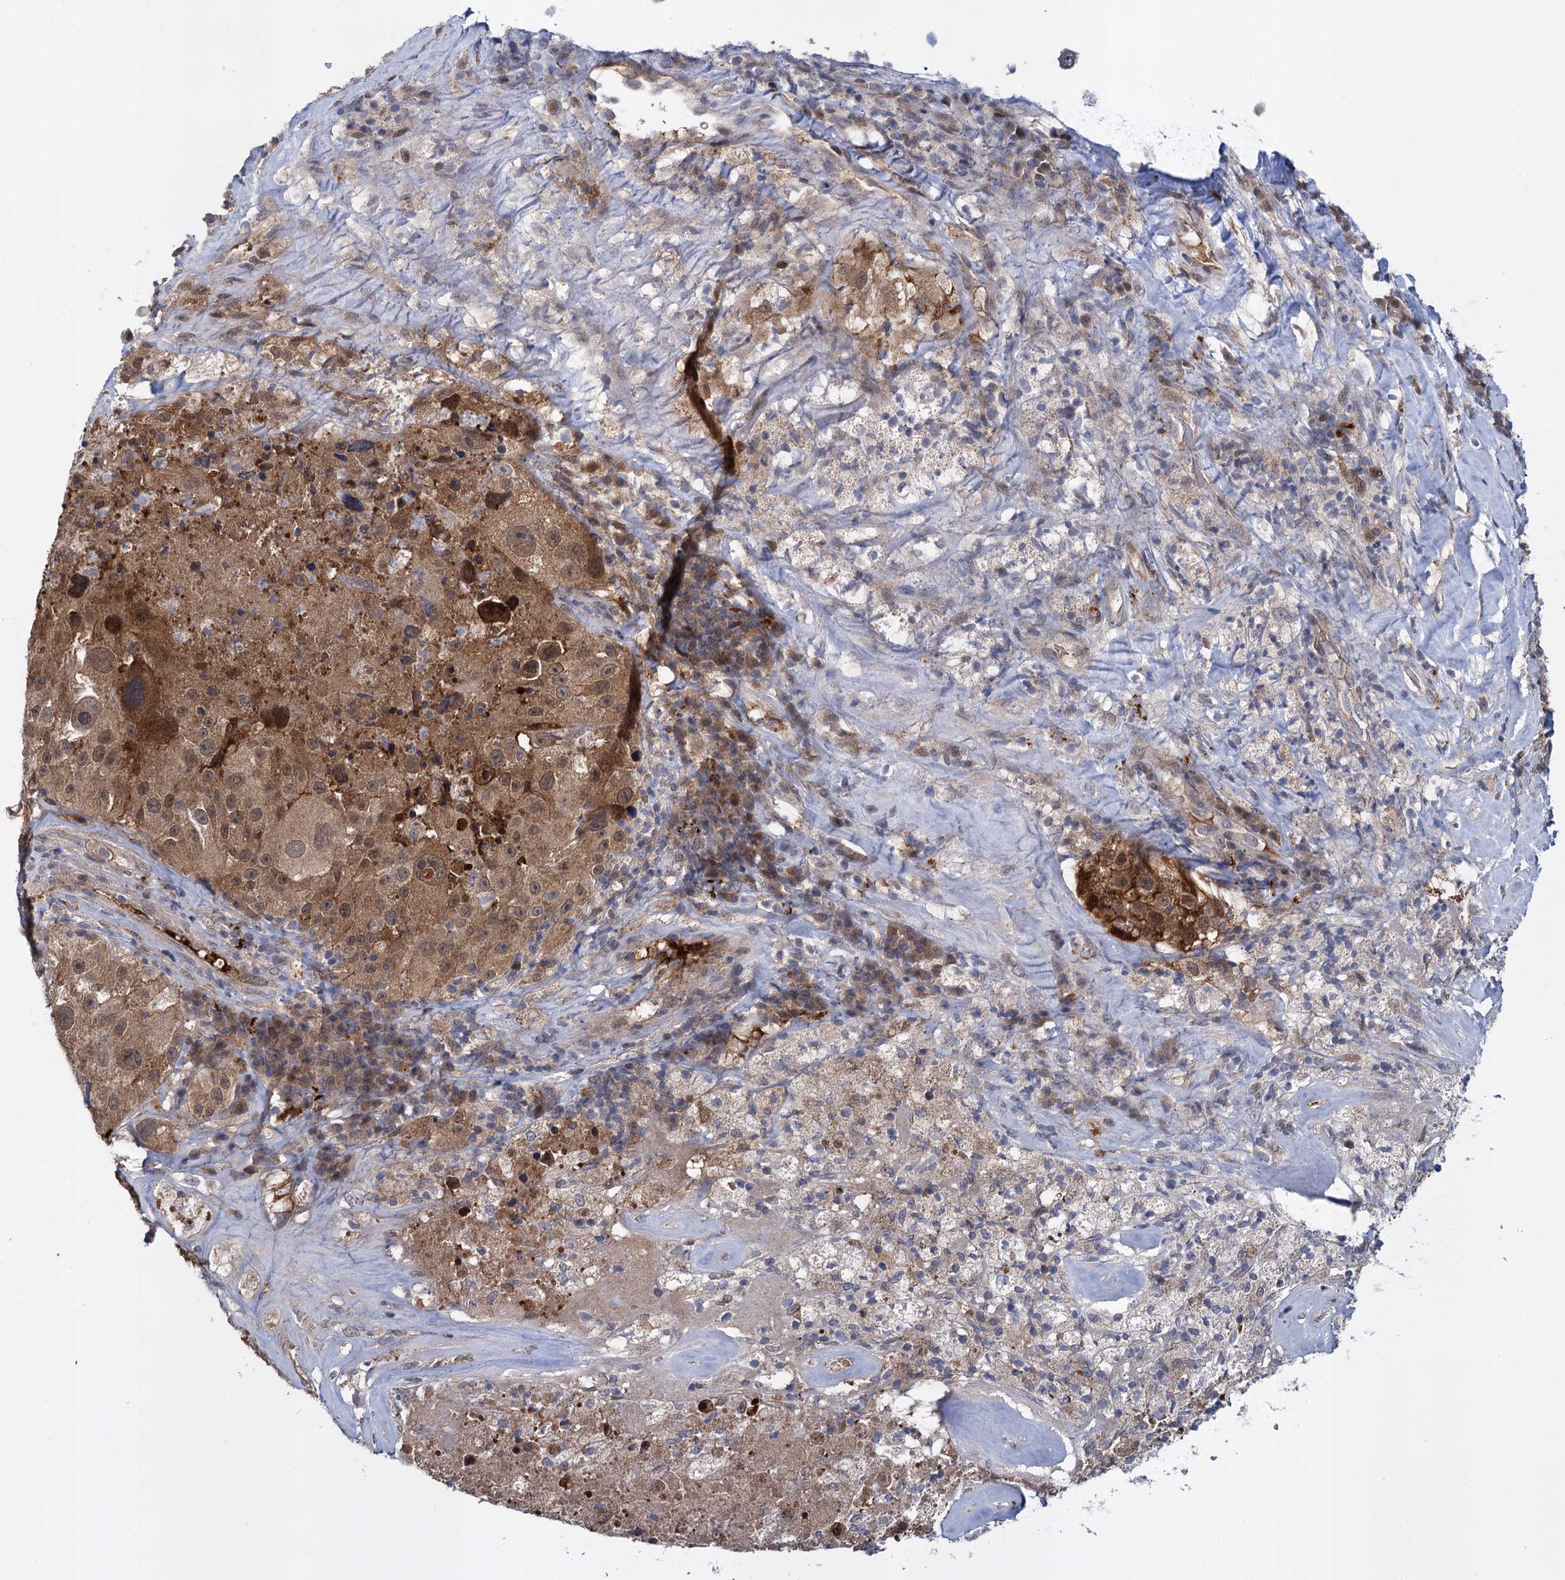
{"staining": {"intensity": "moderate", "quantity": ">75%", "location": "cytoplasmic/membranous,nuclear"}, "tissue": "melanoma", "cell_type": "Tumor cells", "image_type": "cancer", "snomed": [{"axis": "morphology", "description": "Malignant melanoma, Metastatic site"}, {"axis": "topography", "description": "Lymph node"}], "caption": "IHC staining of malignant melanoma (metastatic site), which exhibits medium levels of moderate cytoplasmic/membranous and nuclear staining in approximately >75% of tumor cells indicating moderate cytoplasmic/membranous and nuclear protein positivity. The staining was performed using DAB (3,3'-diaminobenzidine) (brown) for protein detection and nuclei were counterstained in hematoxylin (blue).", "gene": "GLO1", "patient": {"sex": "male", "age": 62}}